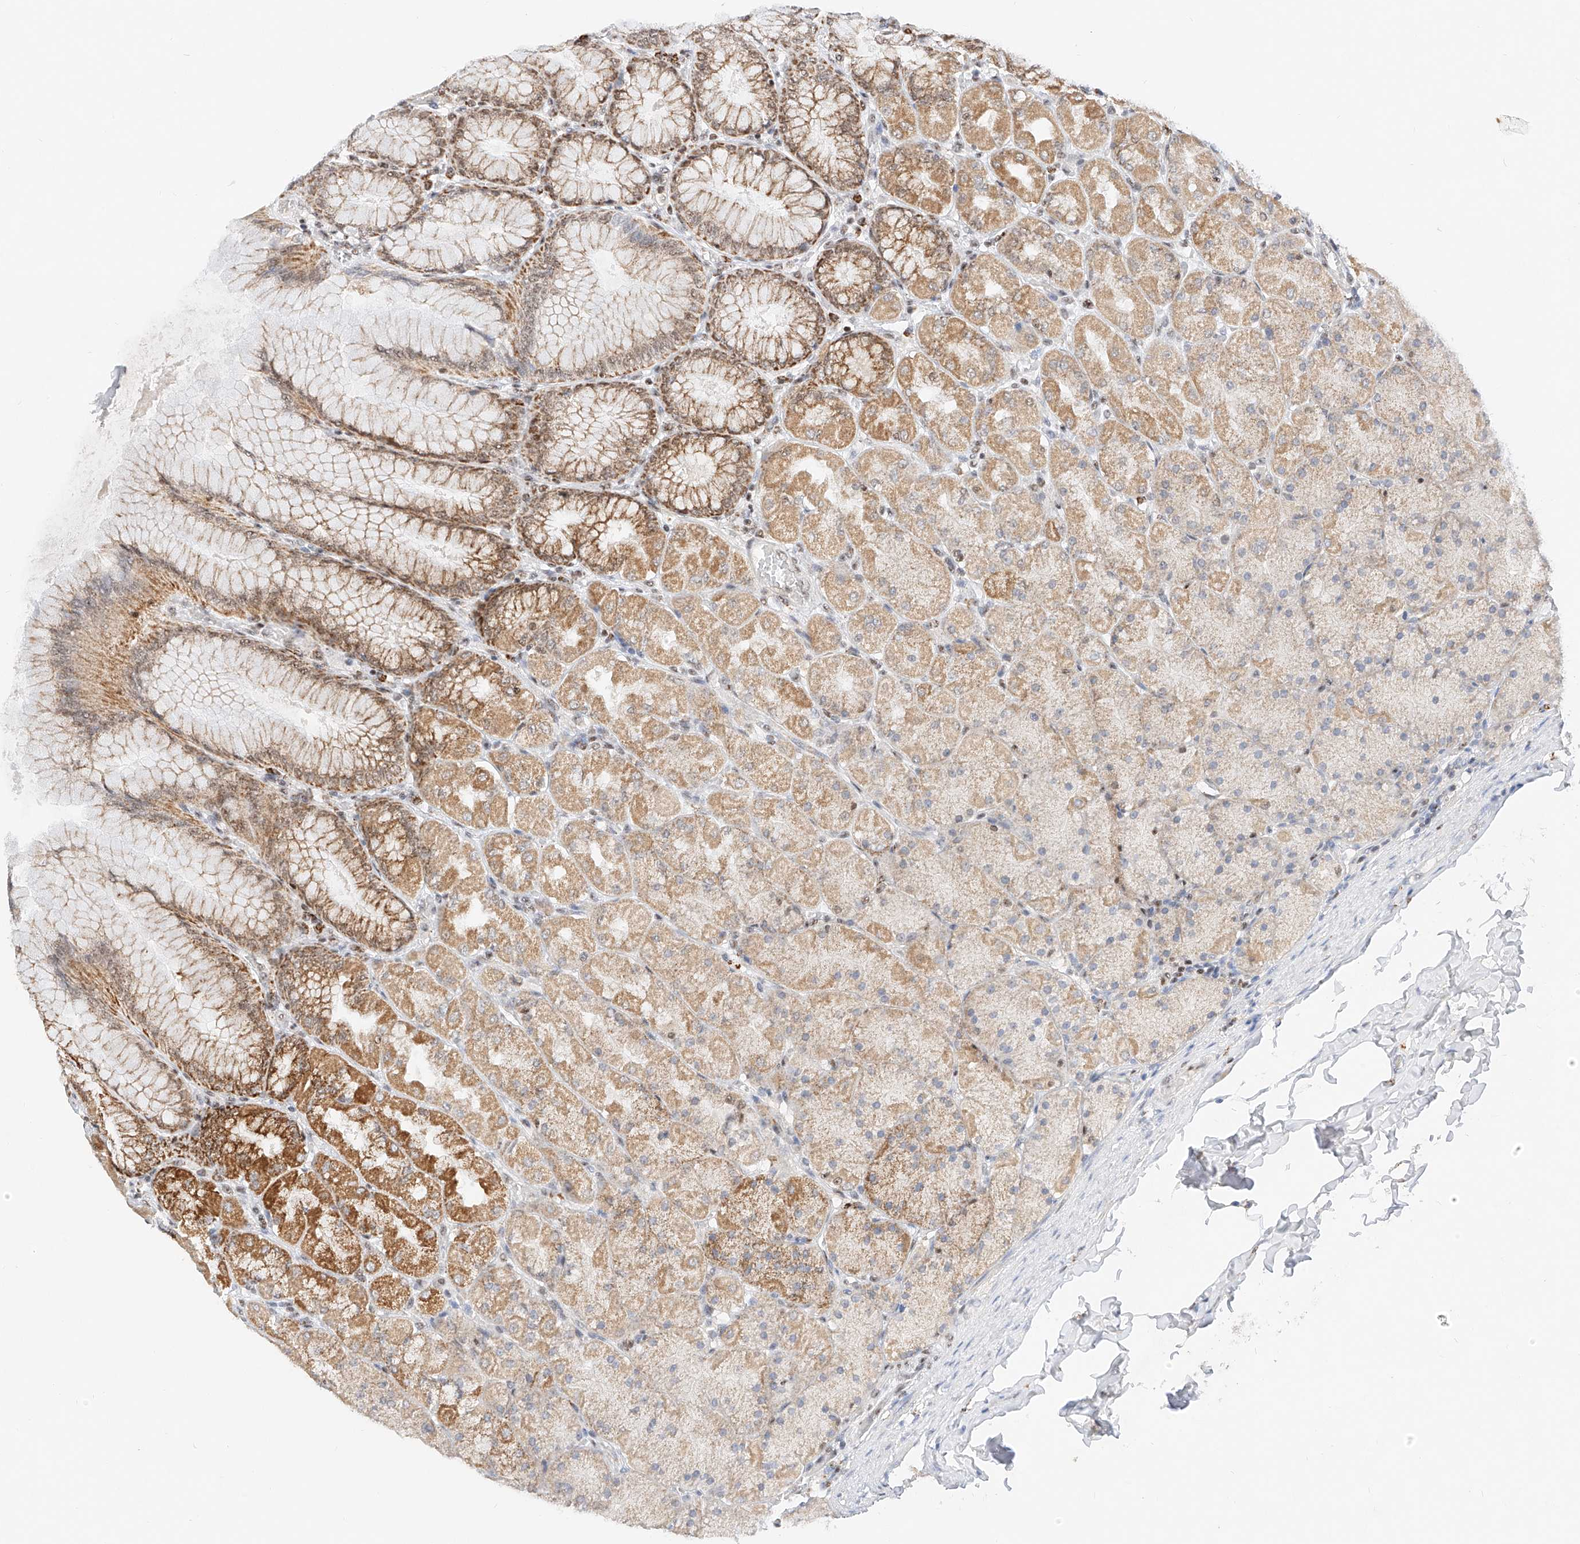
{"staining": {"intensity": "moderate", "quantity": "25%-75%", "location": "cytoplasmic/membranous,nuclear"}, "tissue": "stomach", "cell_type": "Glandular cells", "image_type": "normal", "snomed": [{"axis": "morphology", "description": "Normal tissue, NOS"}, {"axis": "topography", "description": "Stomach, upper"}], "caption": "Brown immunohistochemical staining in benign stomach displays moderate cytoplasmic/membranous,nuclear staining in about 25%-75% of glandular cells. Nuclei are stained in blue.", "gene": "NRF1", "patient": {"sex": "female", "age": 56}}